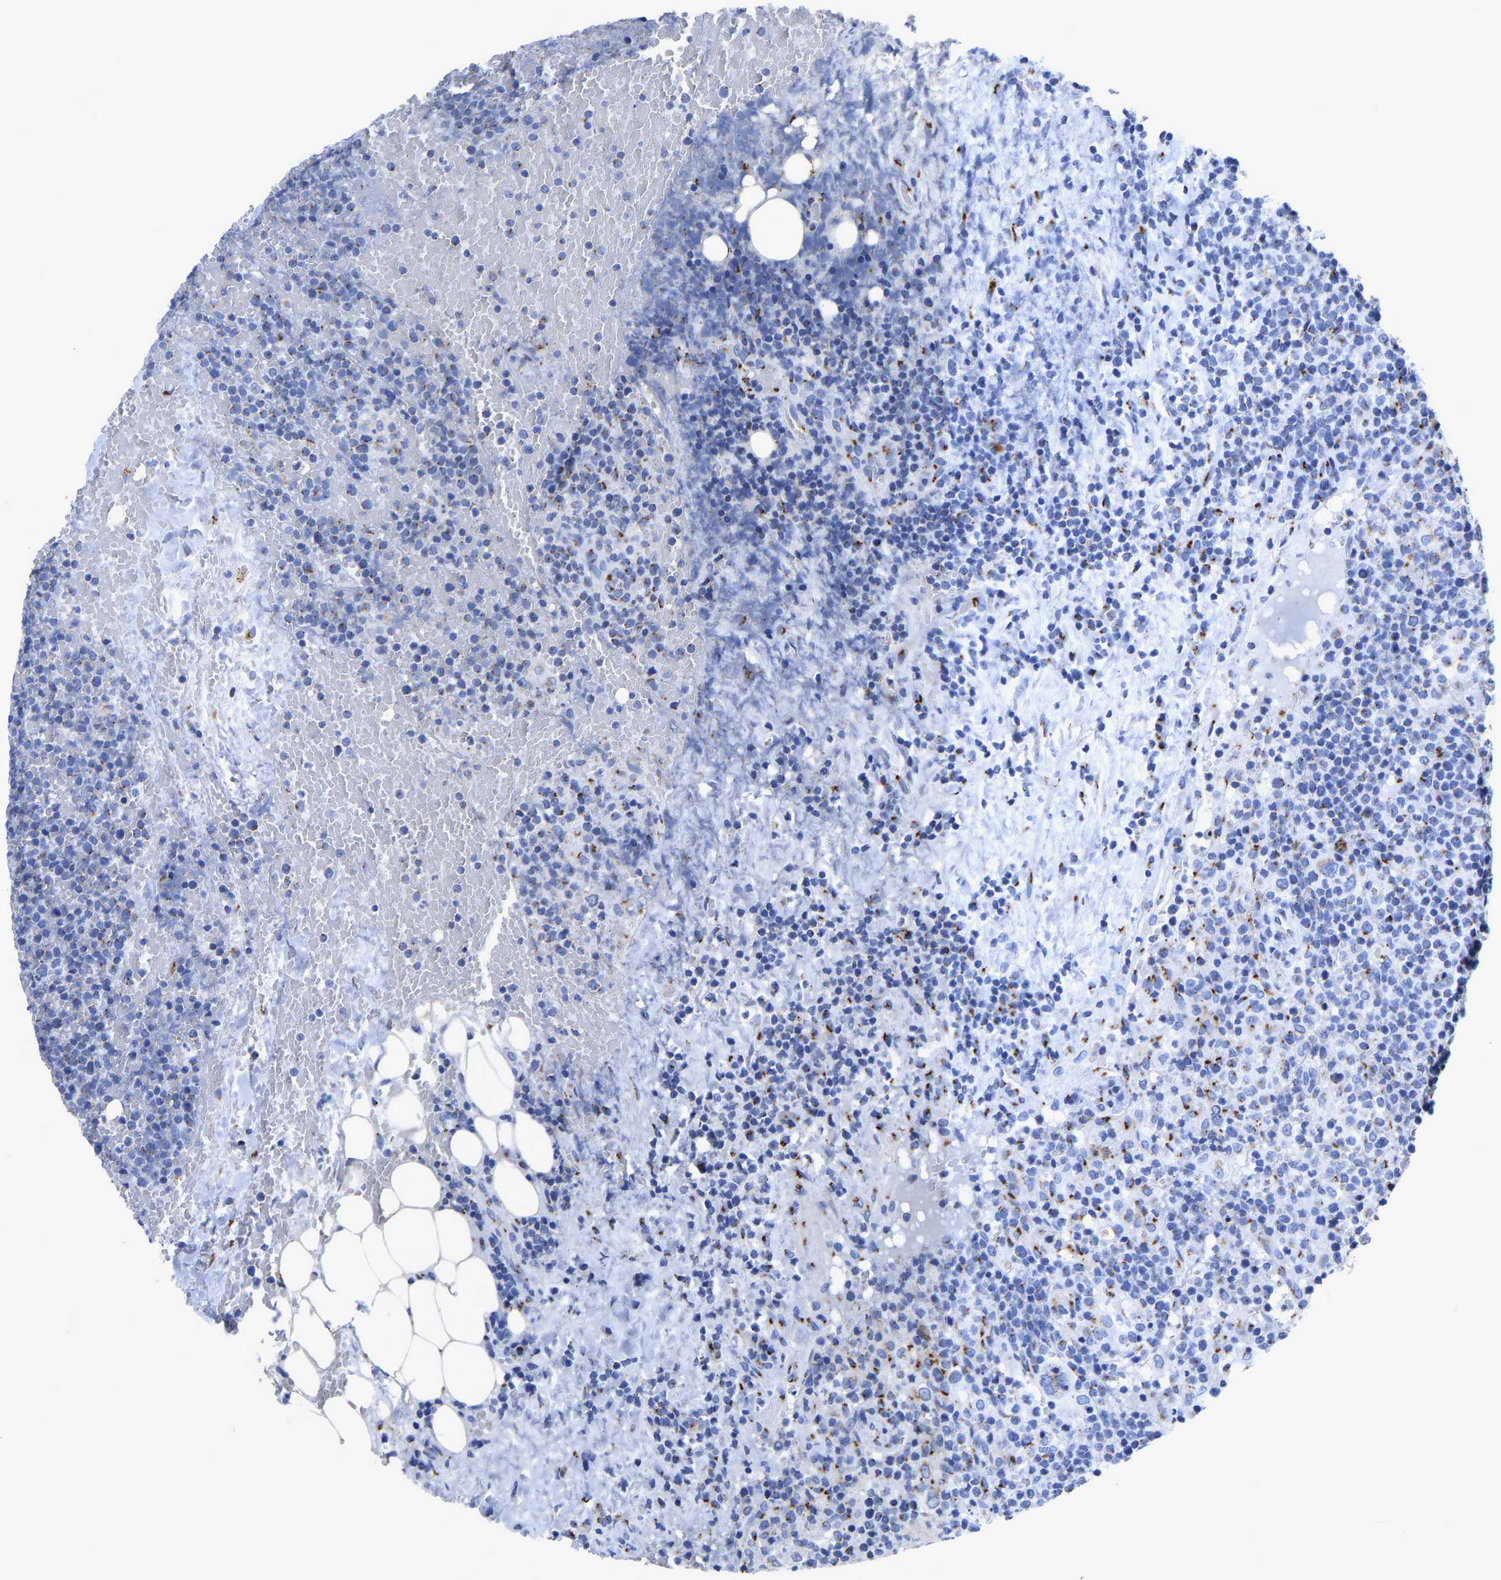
{"staining": {"intensity": "moderate", "quantity": "<25%", "location": "cytoplasmic/membranous"}, "tissue": "lymphoma", "cell_type": "Tumor cells", "image_type": "cancer", "snomed": [{"axis": "morphology", "description": "Malignant lymphoma, non-Hodgkin's type, High grade"}, {"axis": "topography", "description": "Lymph node"}], "caption": "Brown immunohistochemical staining in human lymphoma exhibits moderate cytoplasmic/membranous positivity in approximately <25% of tumor cells. The protein of interest is stained brown, and the nuclei are stained in blue (DAB (3,3'-diaminobenzidine) IHC with brightfield microscopy, high magnification).", "gene": "TMEM87A", "patient": {"sex": "male", "age": 61}}